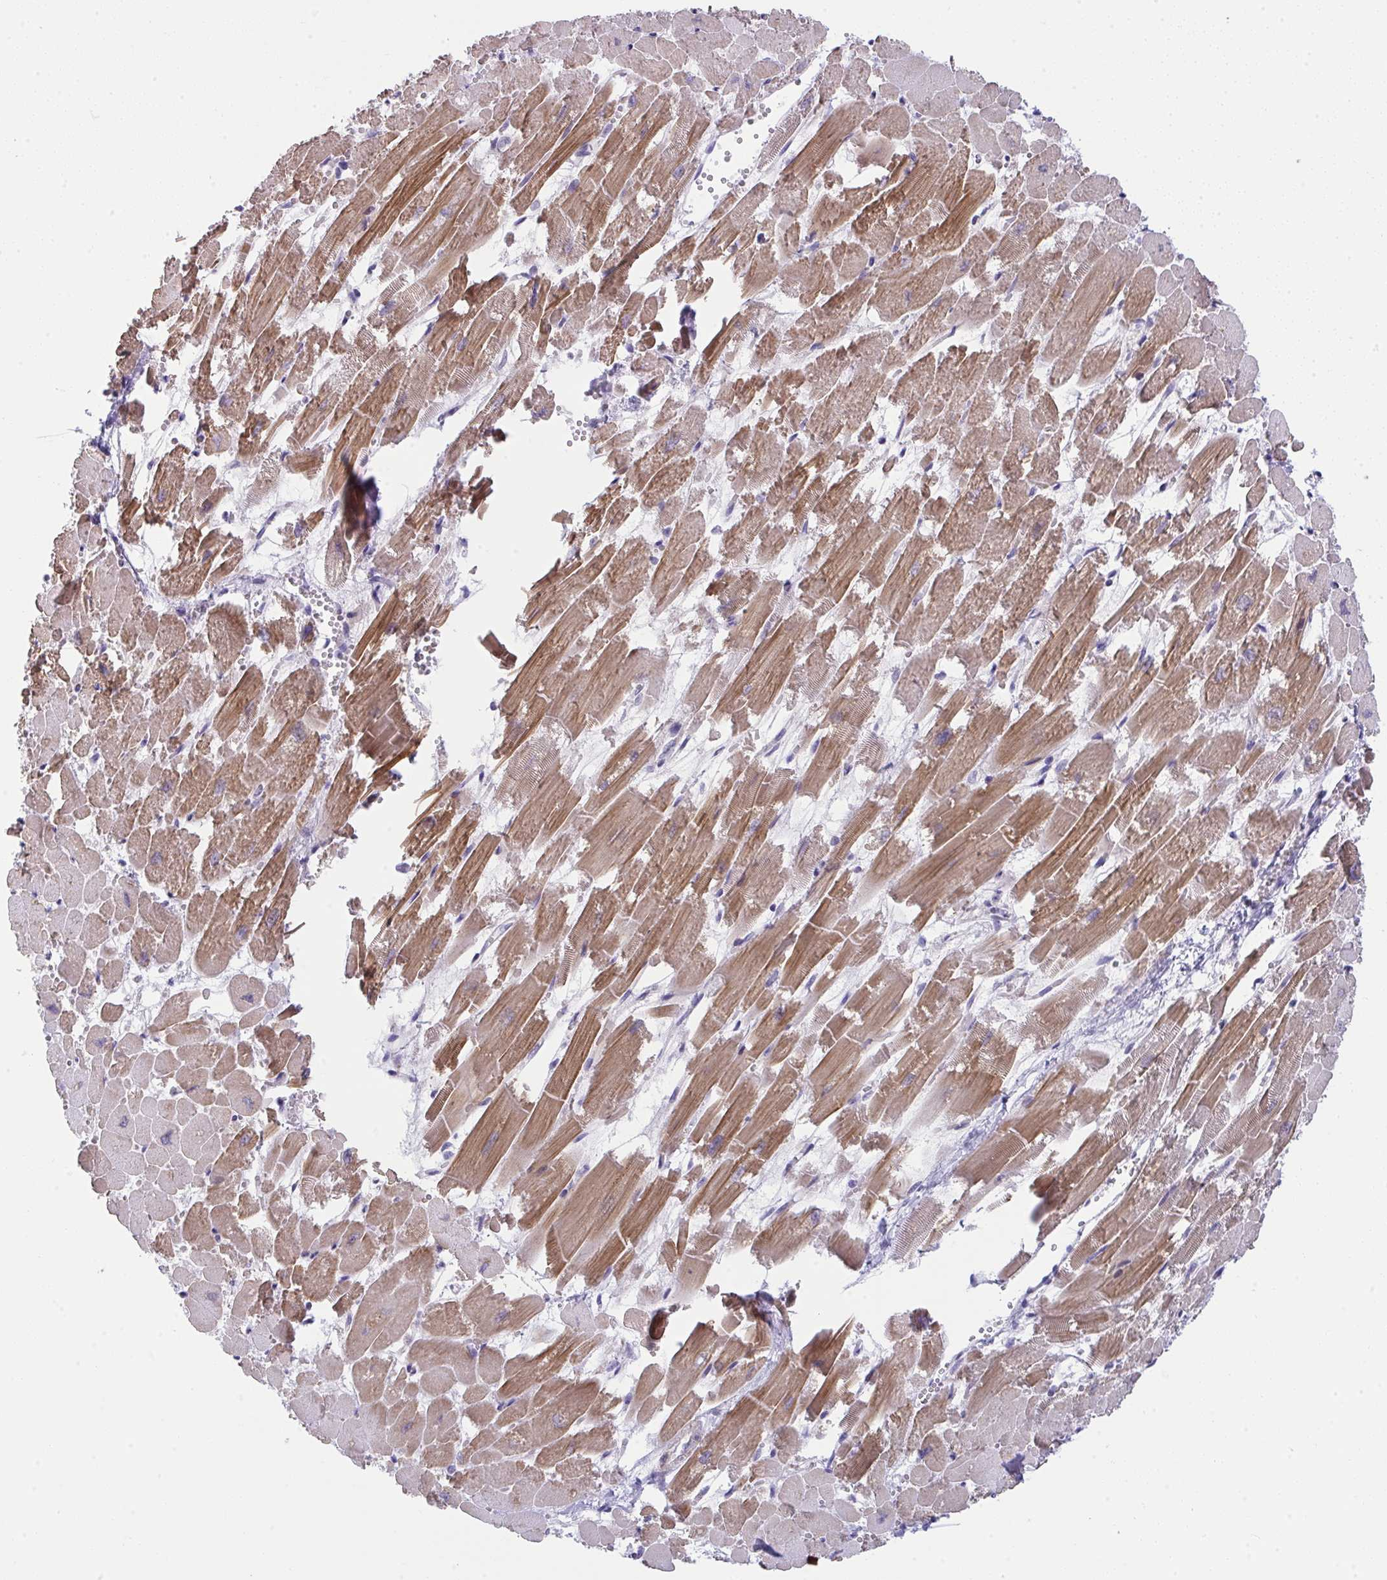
{"staining": {"intensity": "moderate", "quantity": ">75%", "location": "cytoplasmic/membranous"}, "tissue": "heart muscle", "cell_type": "Cardiomyocytes", "image_type": "normal", "snomed": [{"axis": "morphology", "description": "Normal tissue, NOS"}, {"axis": "topography", "description": "Heart"}], "caption": "A micrograph showing moderate cytoplasmic/membranous staining in approximately >75% of cardiomyocytes in normal heart muscle, as visualized by brown immunohistochemical staining.", "gene": "MYL12A", "patient": {"sex": "female", "age": 52}}